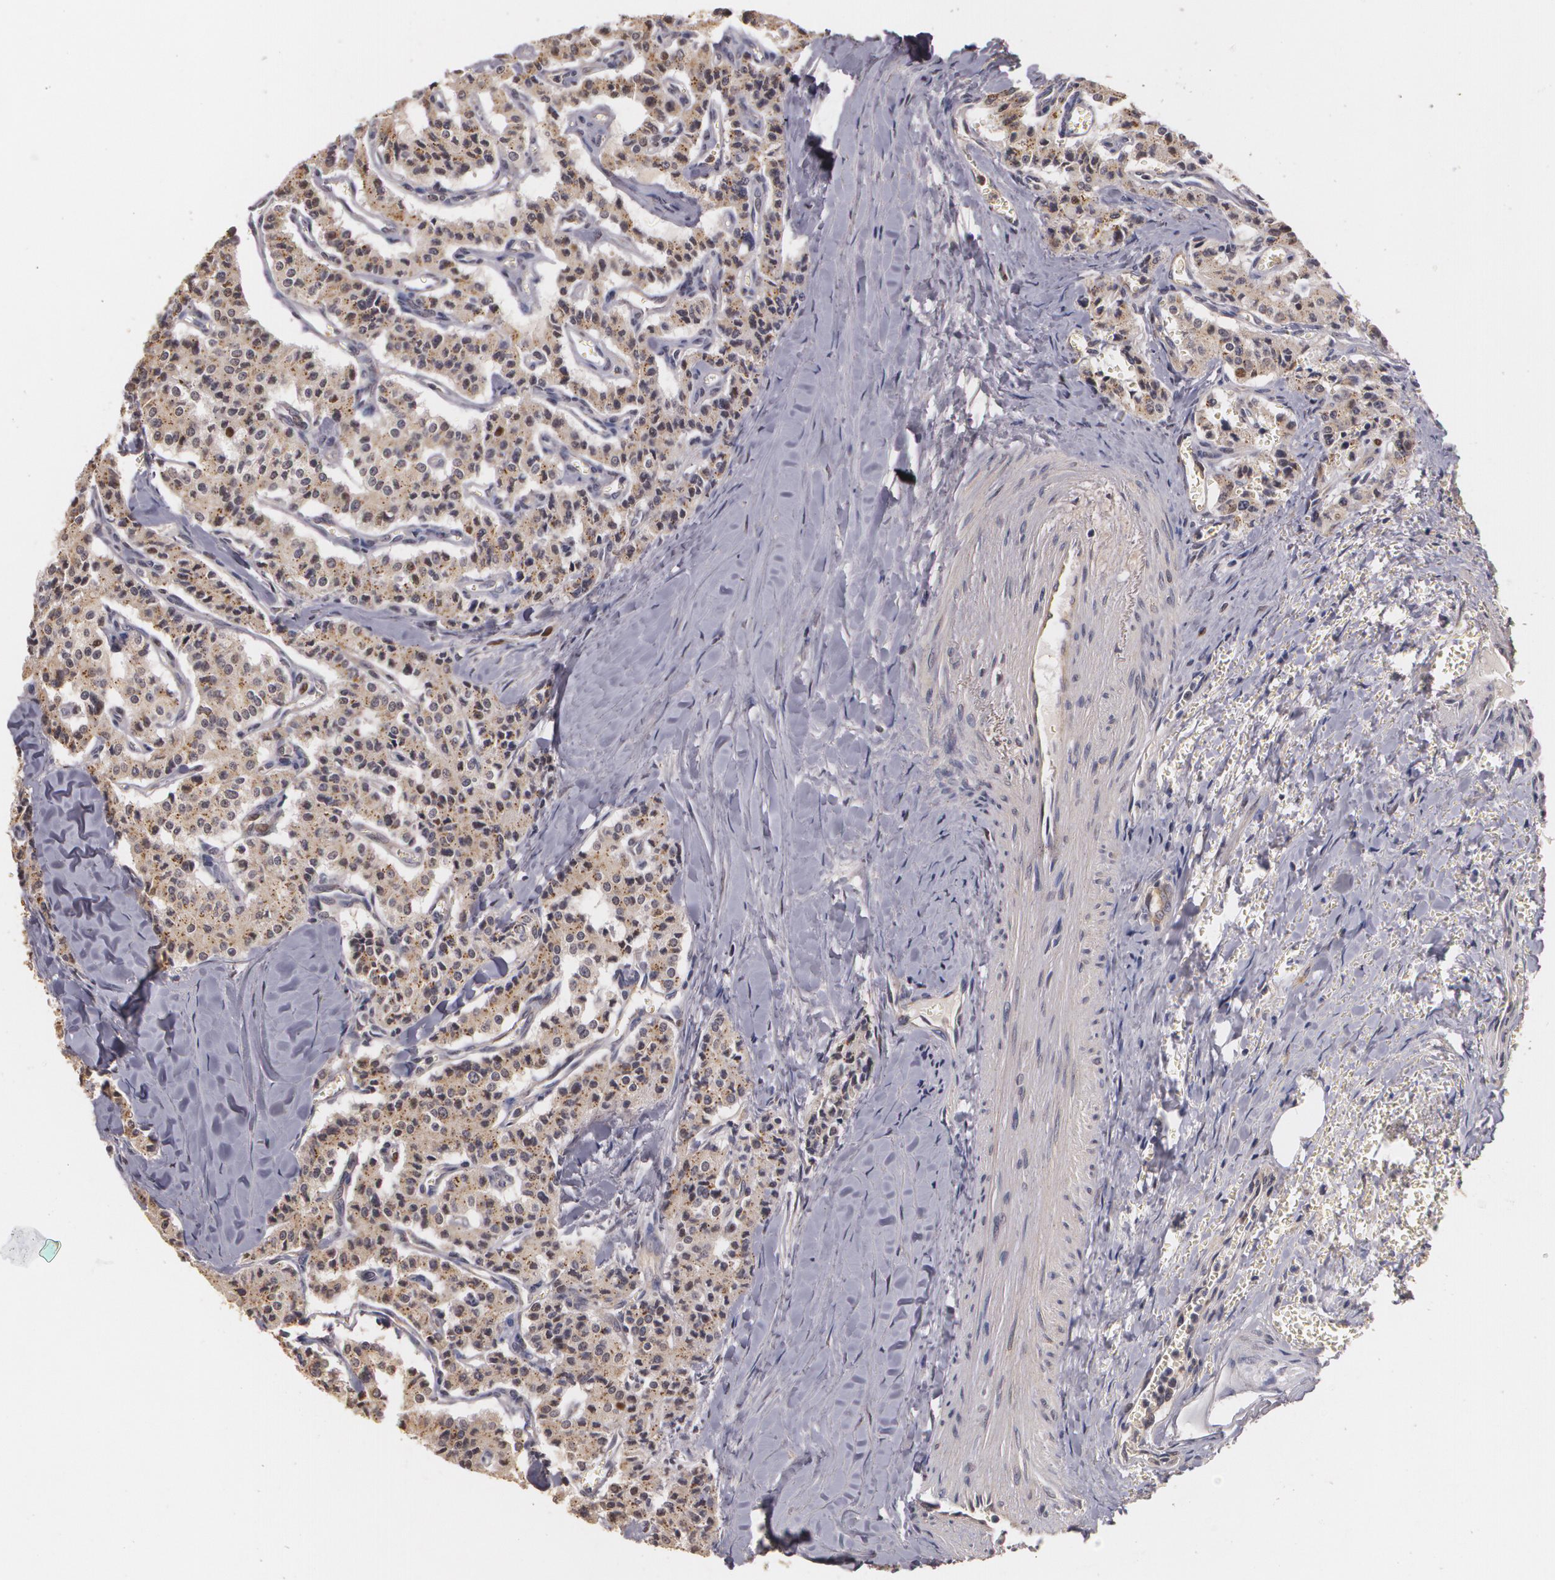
{"staining": {"intensity": "moderate", "quantity": "<25%", "location": "cytoplasmic/membranous,nuclear"}, "tissue": "carcinoid", "cell_type": "Tumor cells", "image_type": "cancer", "snomed": [{"axis": "morphology", "description": "Carcinoid, malignant, NOS"}, {"axis": "topography", "description": "Bronchus"}], "caption": "The photomicrograph exhibits staining of carcinoid, revealing moderate cytoplasmic/membranous and nuclear protein positivity (brown color) within tumor cells.", "gene": "BRCA1", "patient": {"sex": "male", "age": 55}}